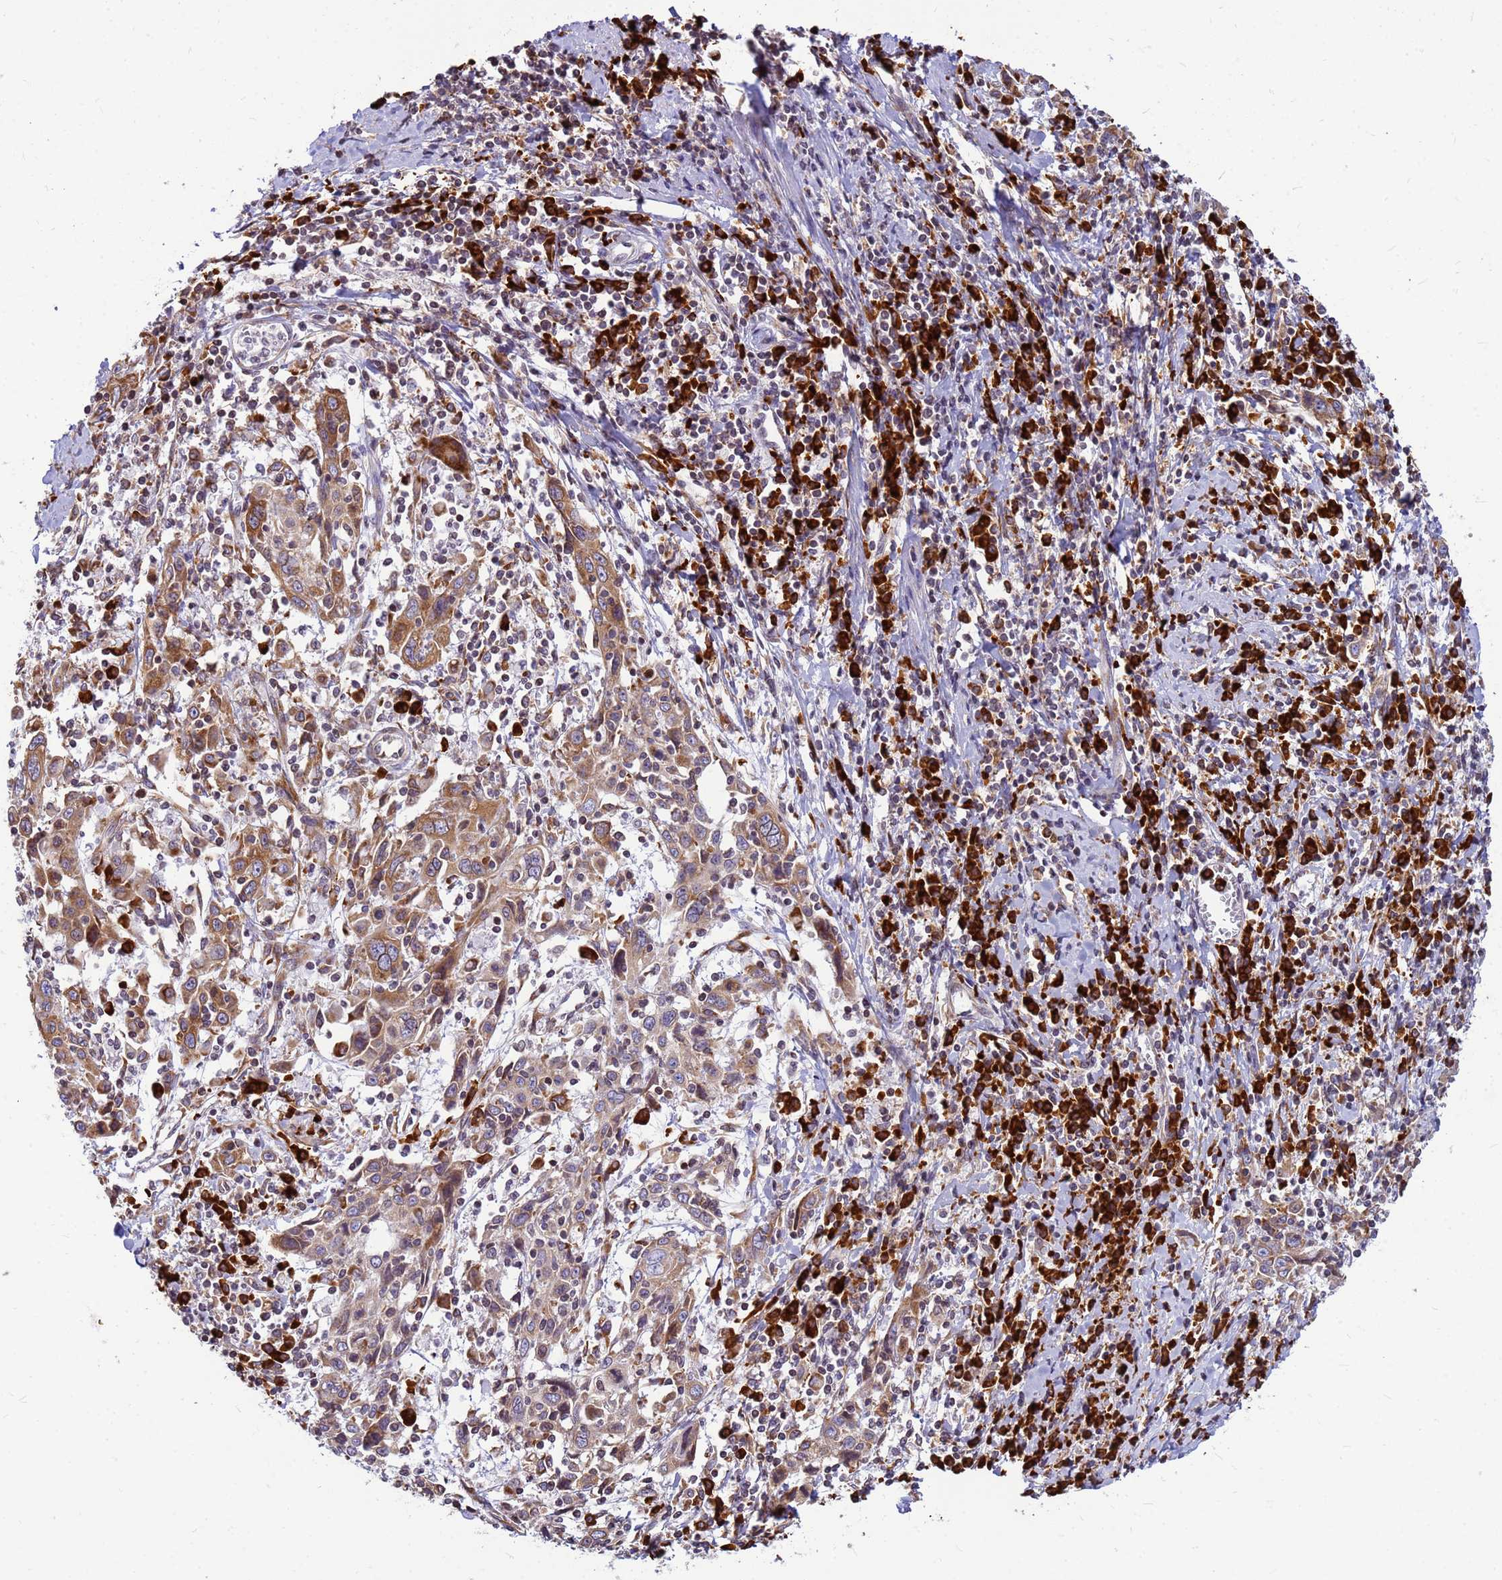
{"staining": {"intensity": "moderate", "quantity": "<25%", "location": "cytoplasmic/membranous"}, "tissue": "cervical cancer", "cell_type": "Tumor cells", "image_type": "cancer", "snomed": [{"axis": "morphology", "description": "Squamous cell carcinoma, NOS"}, {"axis": "topography", "description": "Cervix"}], "caption": "DAB immunohistochemical staining of human cervical squamous cell carcinoma exhibits moderate cytoplasmic/membranous protein positivity in approximately <25% of tumor cells.", "gene": "SSR4", "patient": {"sex": "female", "age": 46}}